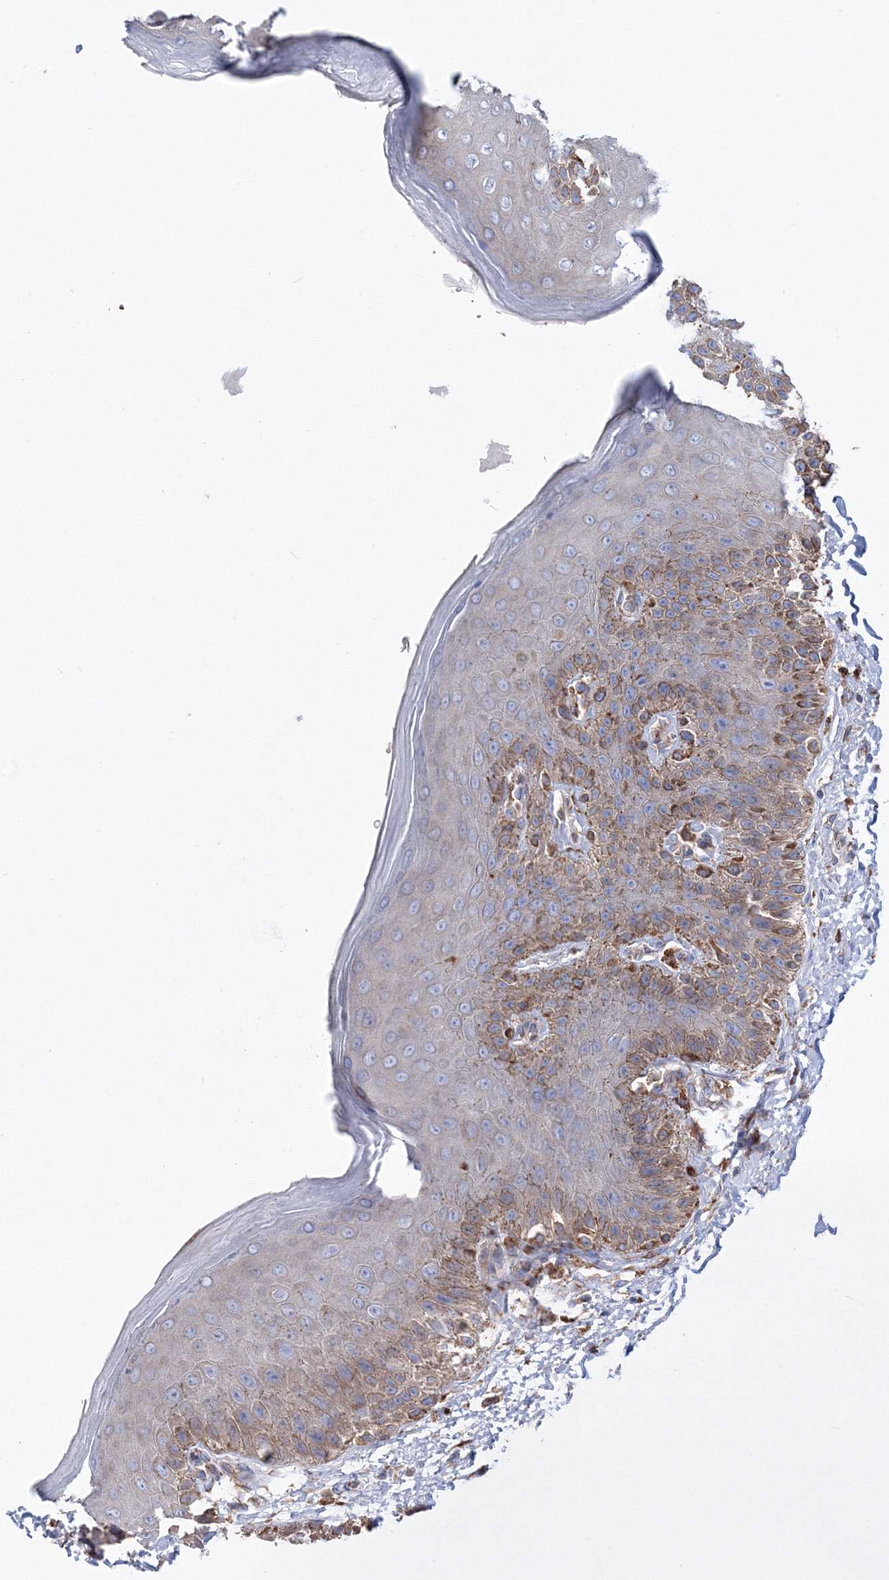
{"staining": {"intensity": "moderate", "quantity": "25%-75%", "location": "cytoplasmic/membranous"}, "tissue": "skin", "cell_type": "Epidermal cells", "image_type": "normal", "snomed": [{"axis": "morphology", "description": "Normal tissue, NOS"}, {"axis": "topography", "description": "Anal"}], "caption": "Benign skin was stained to show a protein in brown. There is medium levels of moderate cytoplasmic/membranous staining in approximately 25%-75% of epidermal cells. The protein of interest is shown in brown color, while the nuclei are stained blue.", "gene": "VPS8", "patient": {"sex": "male", "age": 44}}